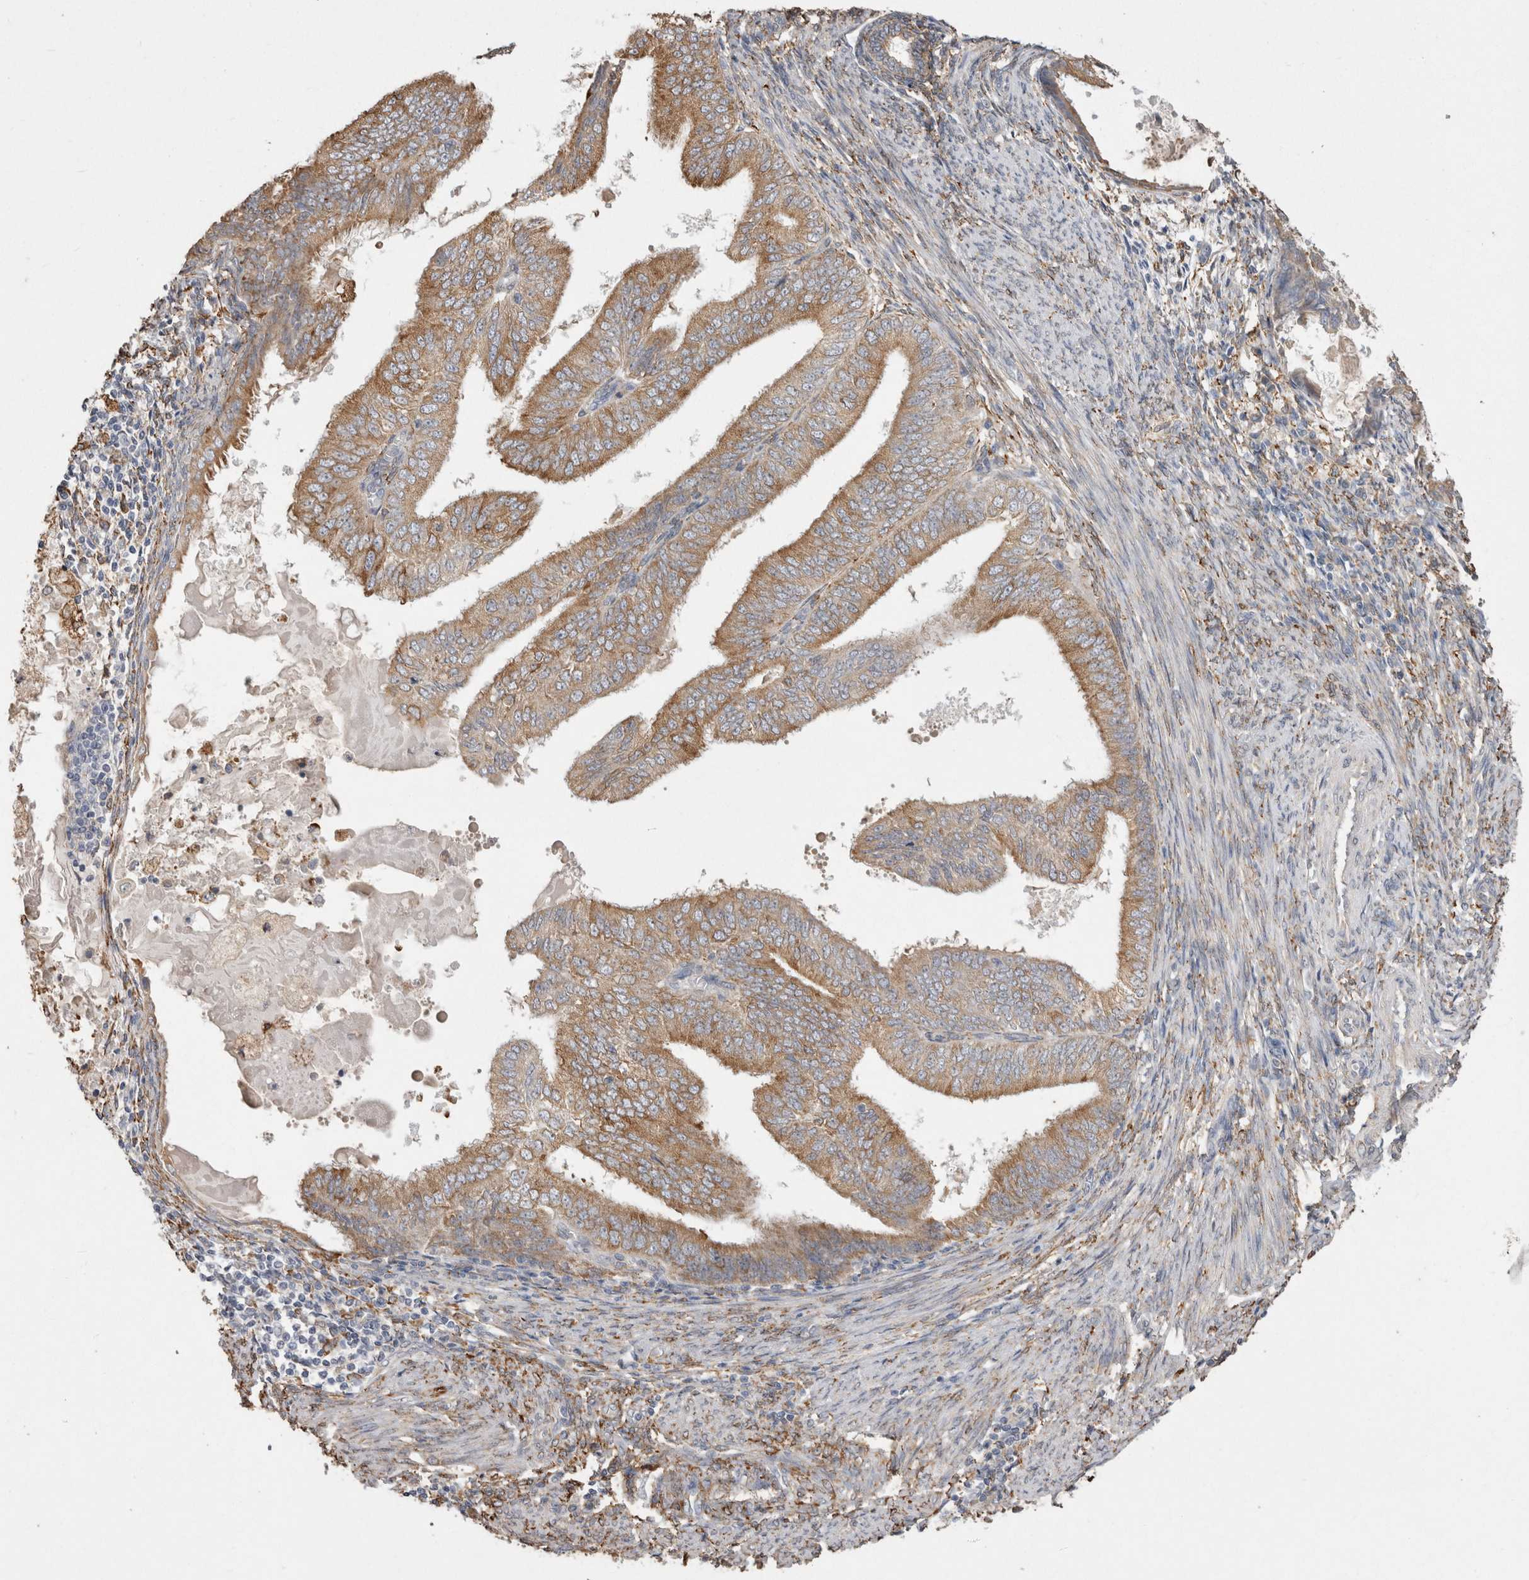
{"staining": {"intensity": "moderate", "quantity": ">75%", "location": "cytoplasmic/membranous"}, "tissue": "endometrial cancer", "cell_type": "Tumor cells", "image_type": "cancer", "snomed": [{"axis": "morphology", "description": "Adenocarcinoma, NOS"}, {"axis": "topography", "description": "Endometrium"}], "caption": "Brown immunohistochemical staining in human endometrial cancer displays moderate cytoplasmic/membranous staining in about >75% of tumor cells.", "gene": "LRPAP1", "patient": {"sex": "female", "age": 58}}